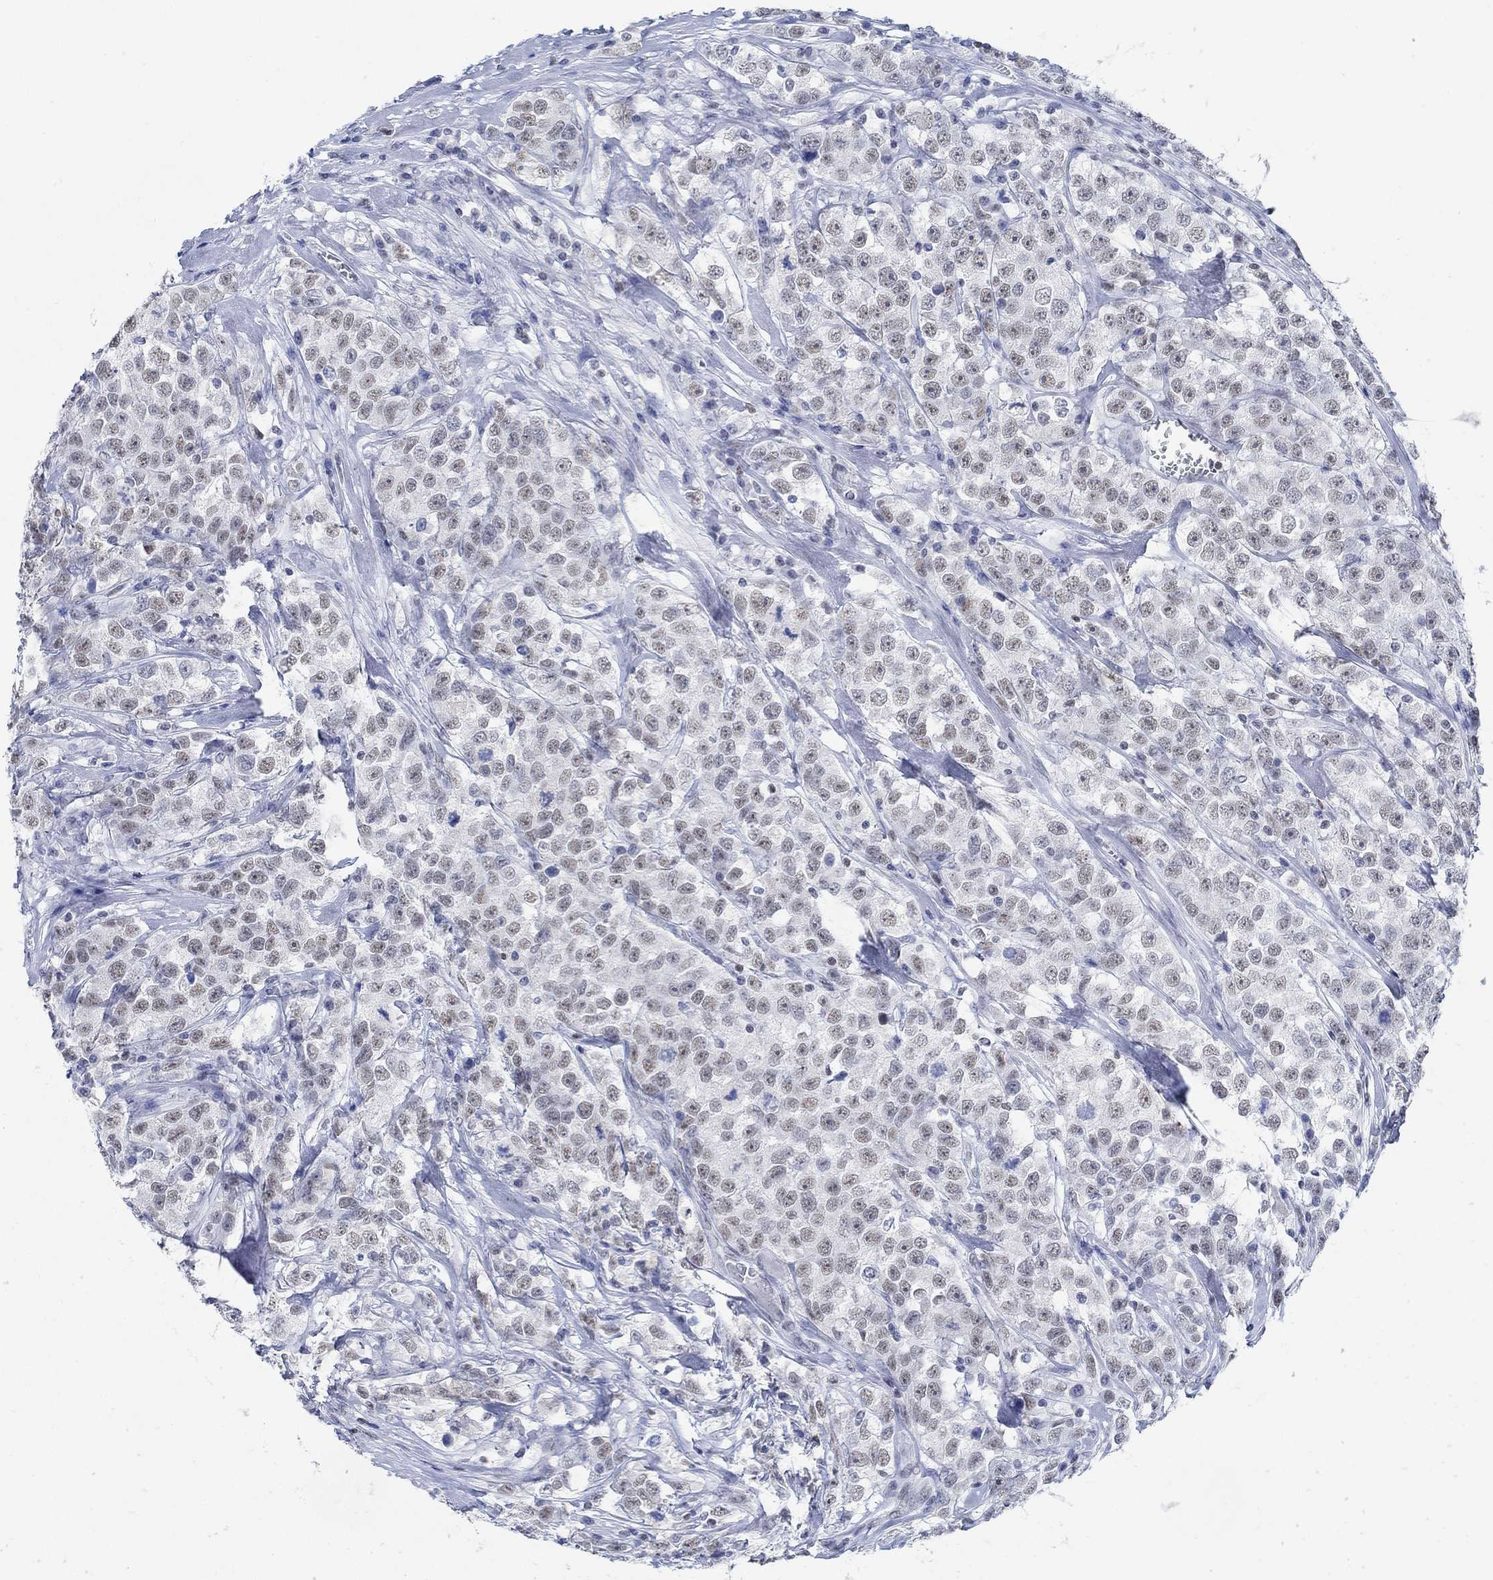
{"staining": {"intensity": "weak", "quantity": "25%-75%", "location": "nuclear"}, "tissue": "testis cancer", "cell_type": "Tumor cells", "image_type": "cancer", "snomed": [{"axis": "morphology", "description": "Seminoma, NOS"}, {"axis": "topography", "description": "Testis"}], "caption": "Testis cancer stained with a brown dye shows weak nuclear positive expression in approximately 25%-75% of tumor cells.", "gene": "PPP1R17", "patient": {"sex": "male", "age": 59}}